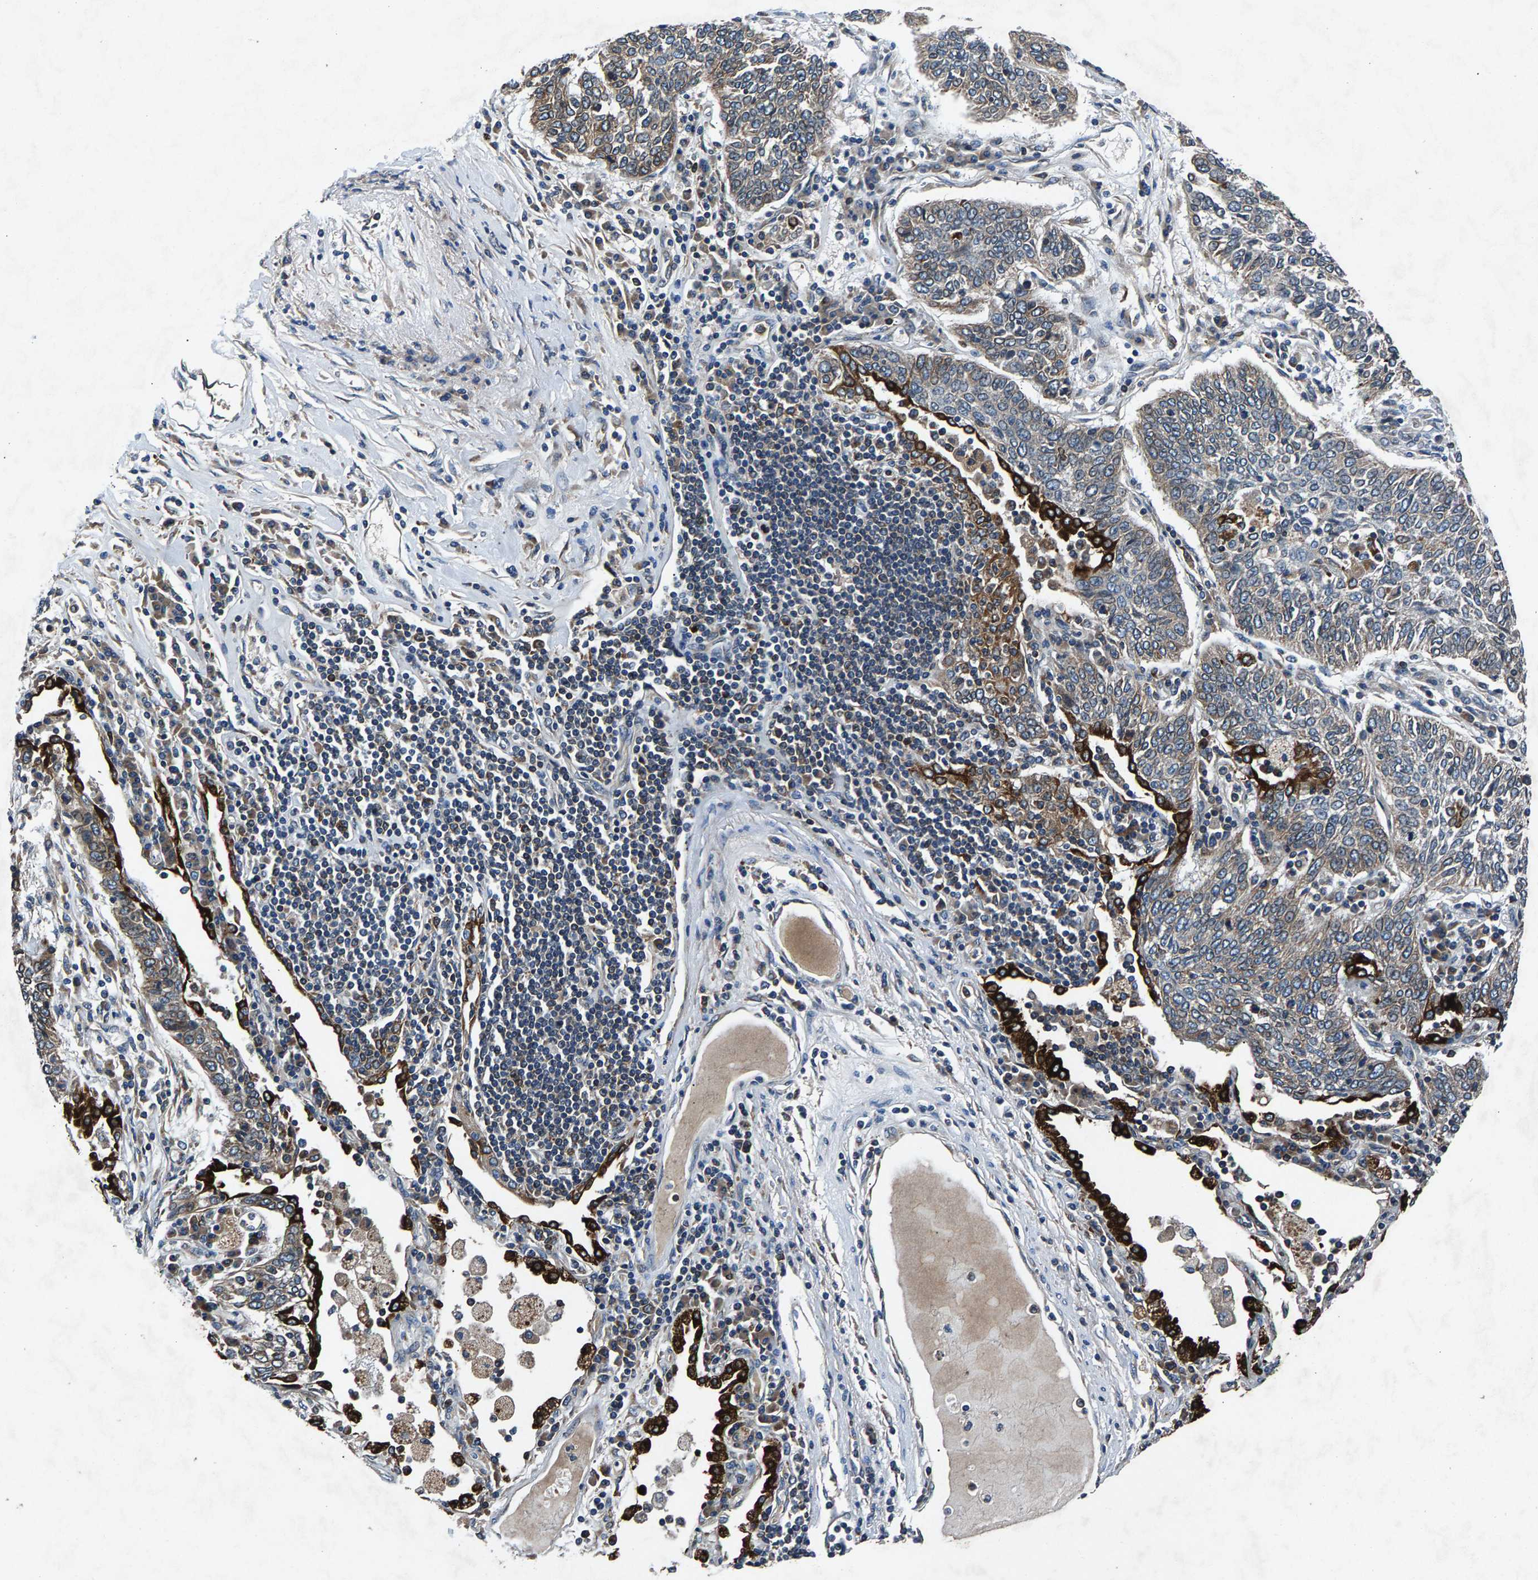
{"staining": {"intensity": "weak", "quantity": "<25%", "location": "cytoplasmic/membranous"}, "tissue": "lung cancer", "cell_type": "Tumor cells", "image_type": "cancer", "snomed": [{"axis": "morphology", "description": "Normal tissue, NOS"}, {"axis": "morphology", "description": "Squamous cell carcinoma, NOS"}, {"axis": "topography", "description": "Cartilage tissue"}, {"axis": "topography", "description": "Bronchus"}, {"axis": "topography", "description": "Lung"}], "caption": "Immunohistochemistry (IHC) image of neoplastic tissue: lung cancer stained with DAB demonstrates no significant protein staining in tumor cells.", "gene": "LPCAT1", "patient": {"sex": "female", "age": 49}}